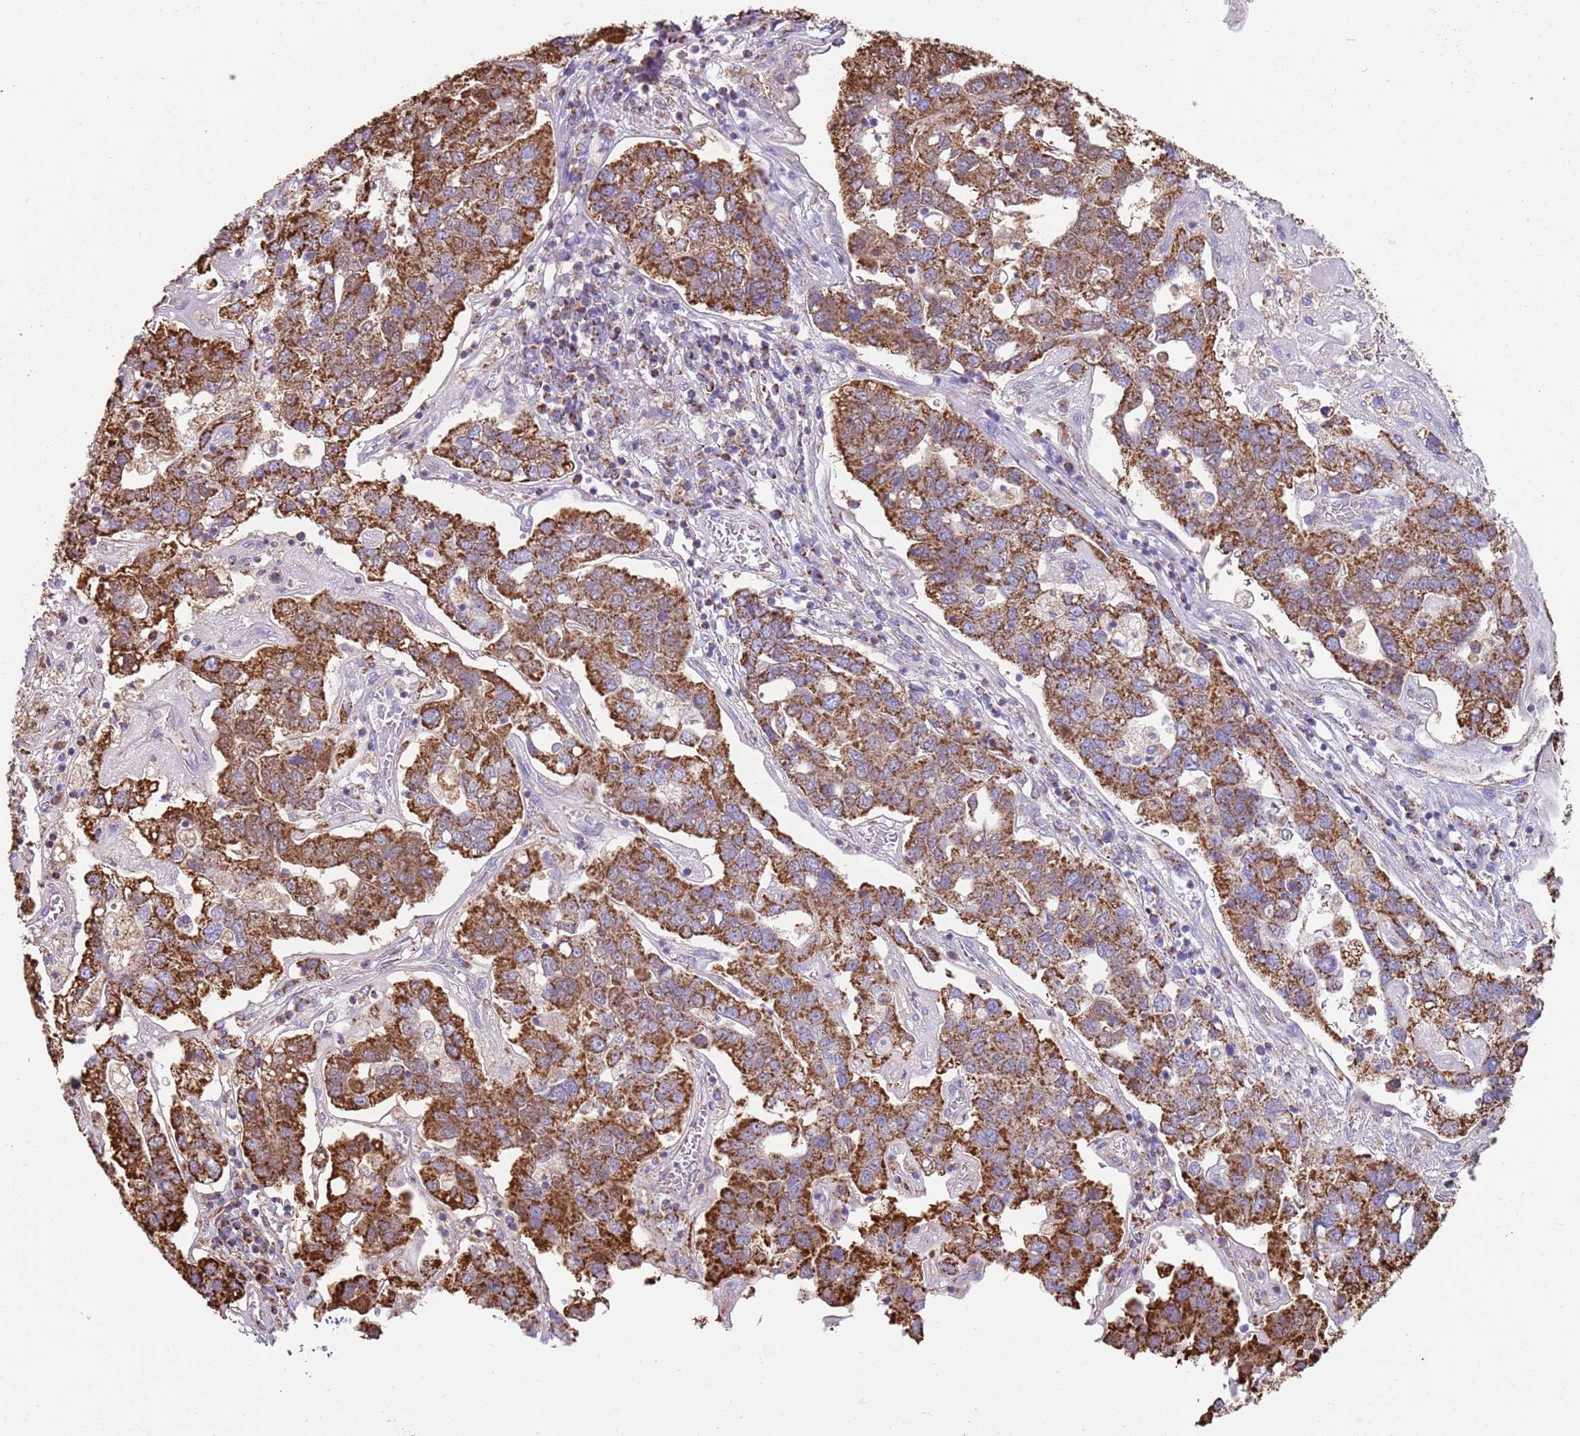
{"staining": {"intensity": "strong", "quantity": ">75%", "location": "cytoplasmic/membranous"}, "tissue": "pancreatic cancer", "cell_type": "Tumor cells", "image_type": "cancer", "snomed": [{"axis": "morphology", "description": "Adenocarcinoma, NOS"}, {"axis": "topography", "description": "Pancreas"}], "caption": "Pancreatic cancer stained with IHC displays strong cytoplasmic/membranous positivity in approximately >75% of tumor cells.", "gene": "TTLL1", "patient": {"sex": "female", "age": 61}}